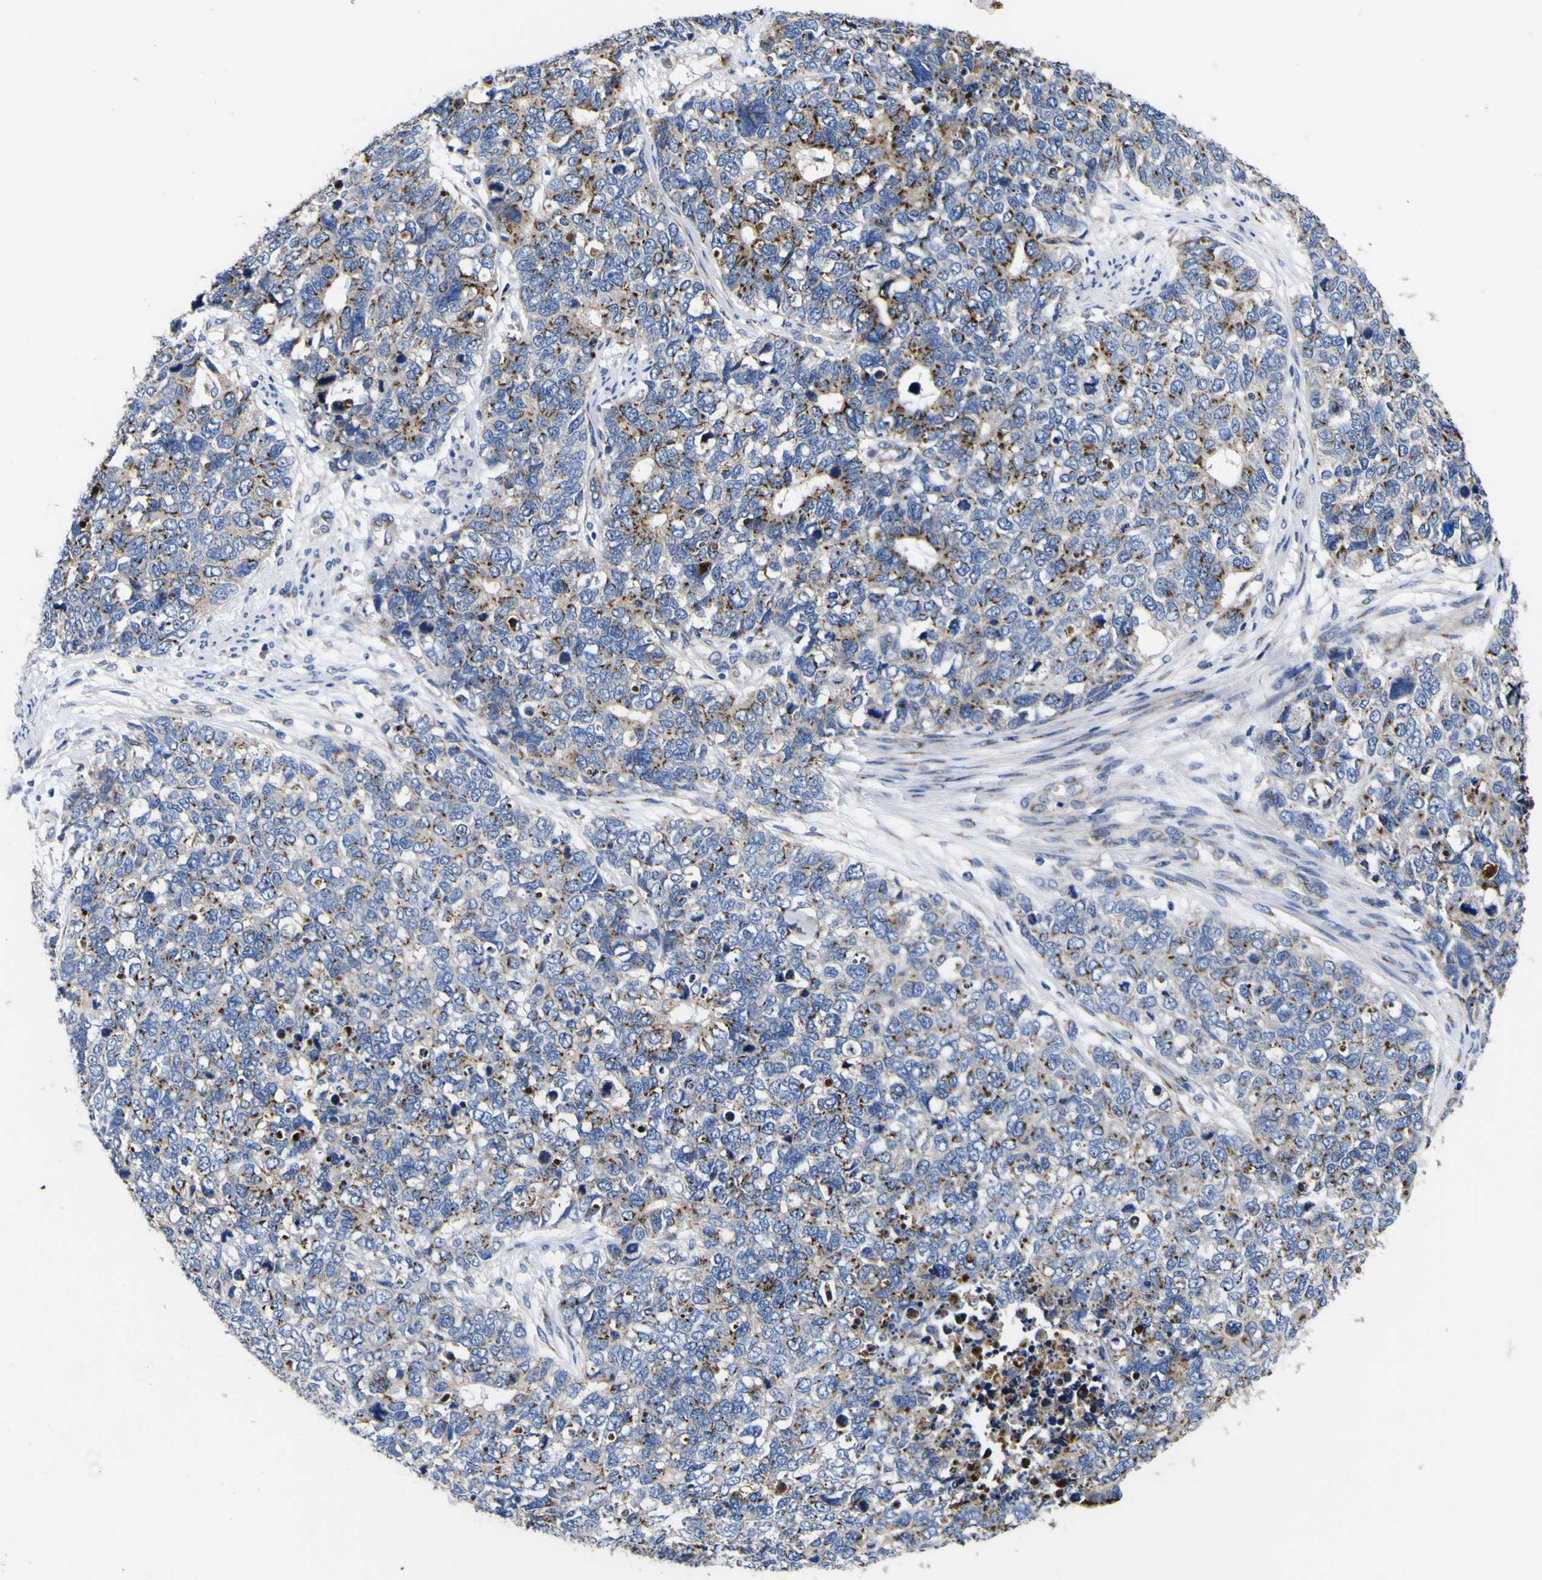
{"staining": {"intensity": "moderate", "quantity": ">75%", "location": "cytoplasmic/membranous"}, "tissue": "cervical cancer", "cell_type": "Tumor cells", "image_type": "cancer", "snomed": [{"axis": "morphology", "description": "Squamous cell carcinoma, NOS"}, {"axis": "topography", "description": "Cervix"}], "caption": "The immunohistochemical stain shows moderate cytoplasmic/membranous staining in tumor cells of squamous cell carcinoma (cervical) tissue.", "gene": "COA1", "patient": {"sex": "female", "age": 63}}